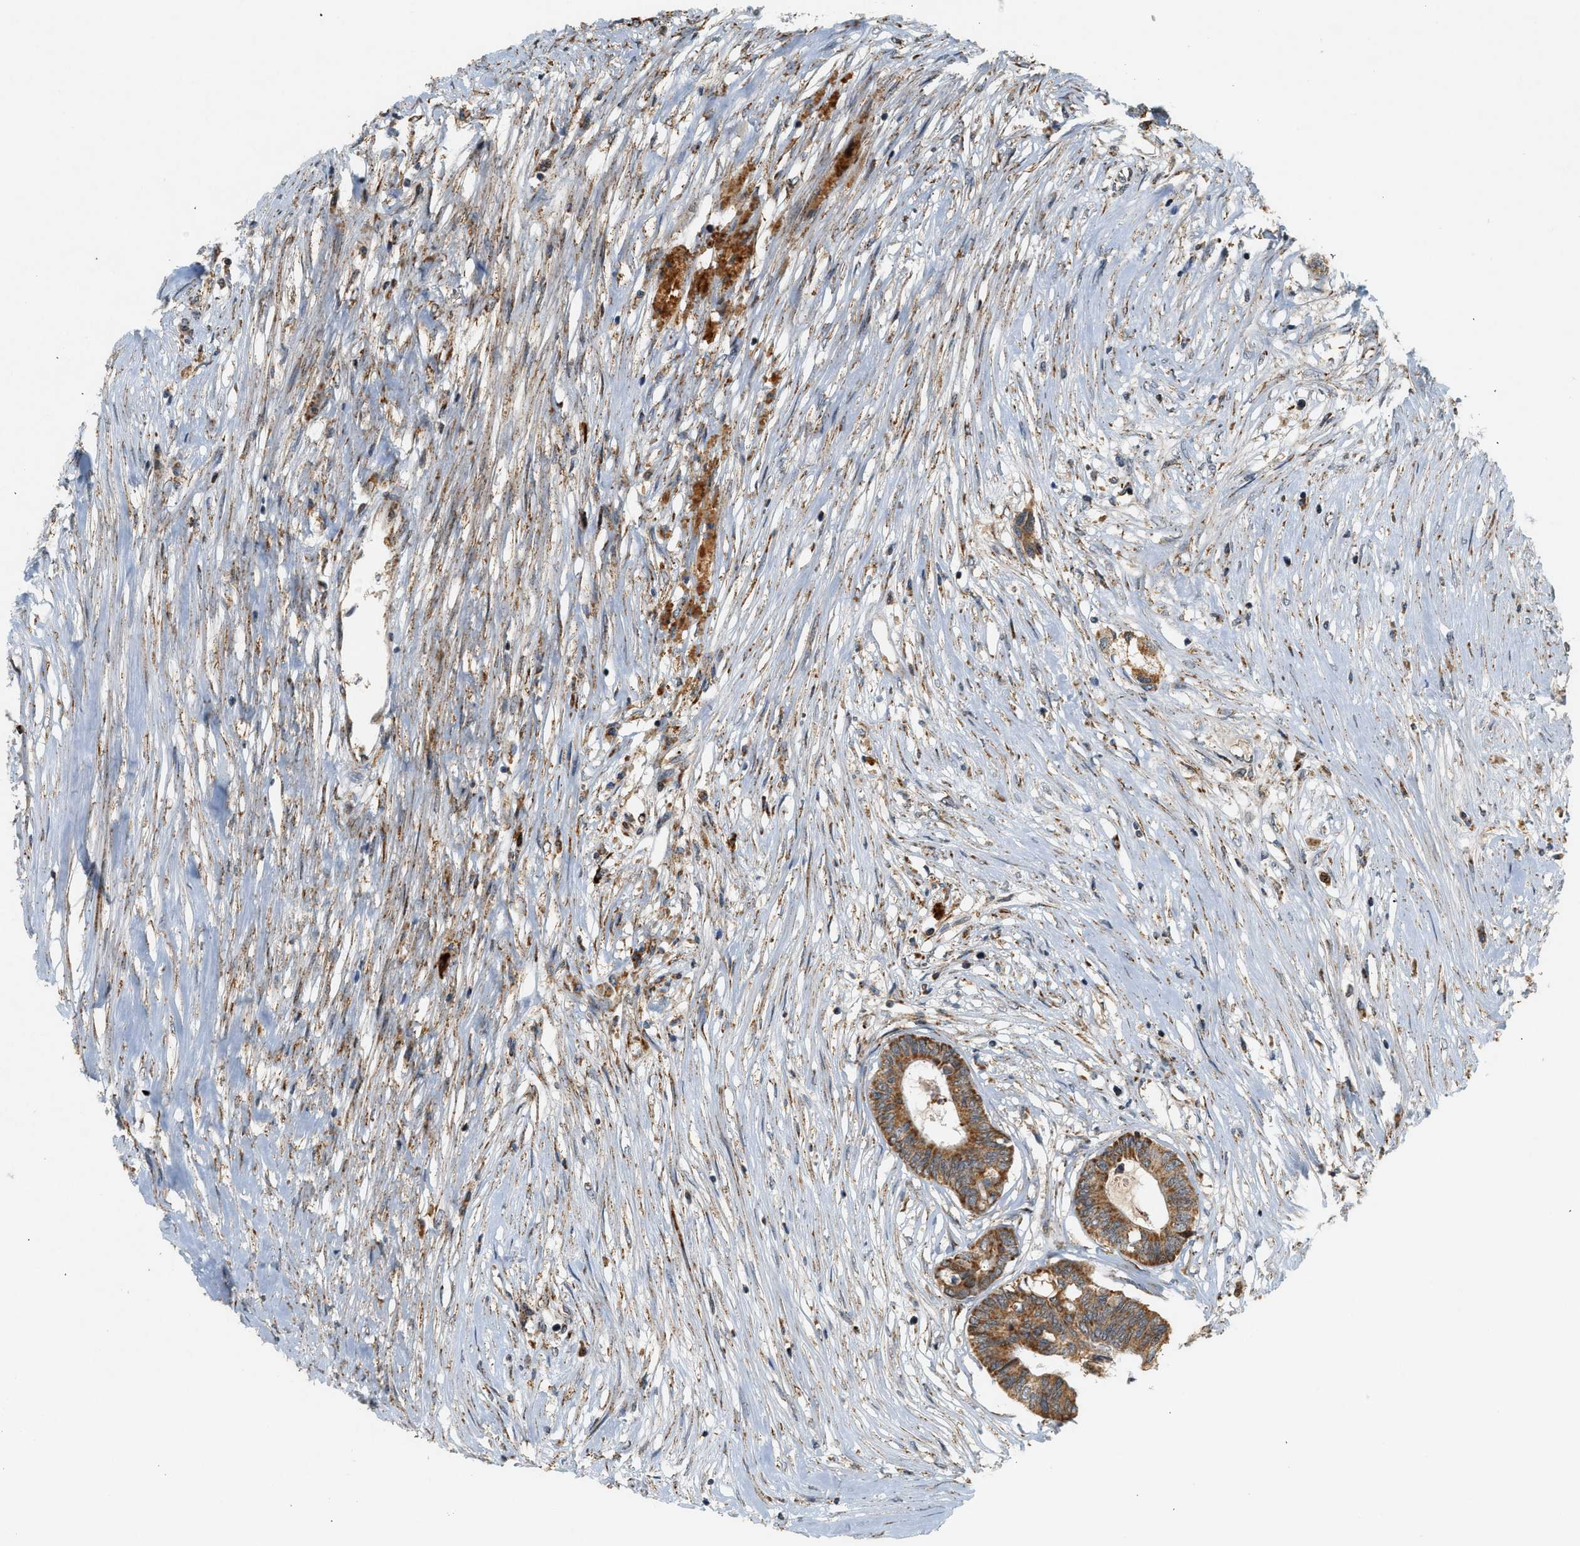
{"staining": {"intensity": "strong", "quantity": ">75%", "location": "cytoplasmic/membranous"}, "tissue": "colorectal cancer", "cell_type": "Tumor cells", "image_type": "cancer", "snomed": [{"axis": "morphology", "description": "Adenocarcinoma, NOS"}, {"axis": "topography", "description": "Rectum"}], "caption": "DAB immunohistochemical staining of human colorectal adenocarcinoma shows strong cytoplasmic/membranous protein expression in approximately >75% of tumor cells.", "gene": "MCU", "patient": {"sex": "male", "age": 63}}